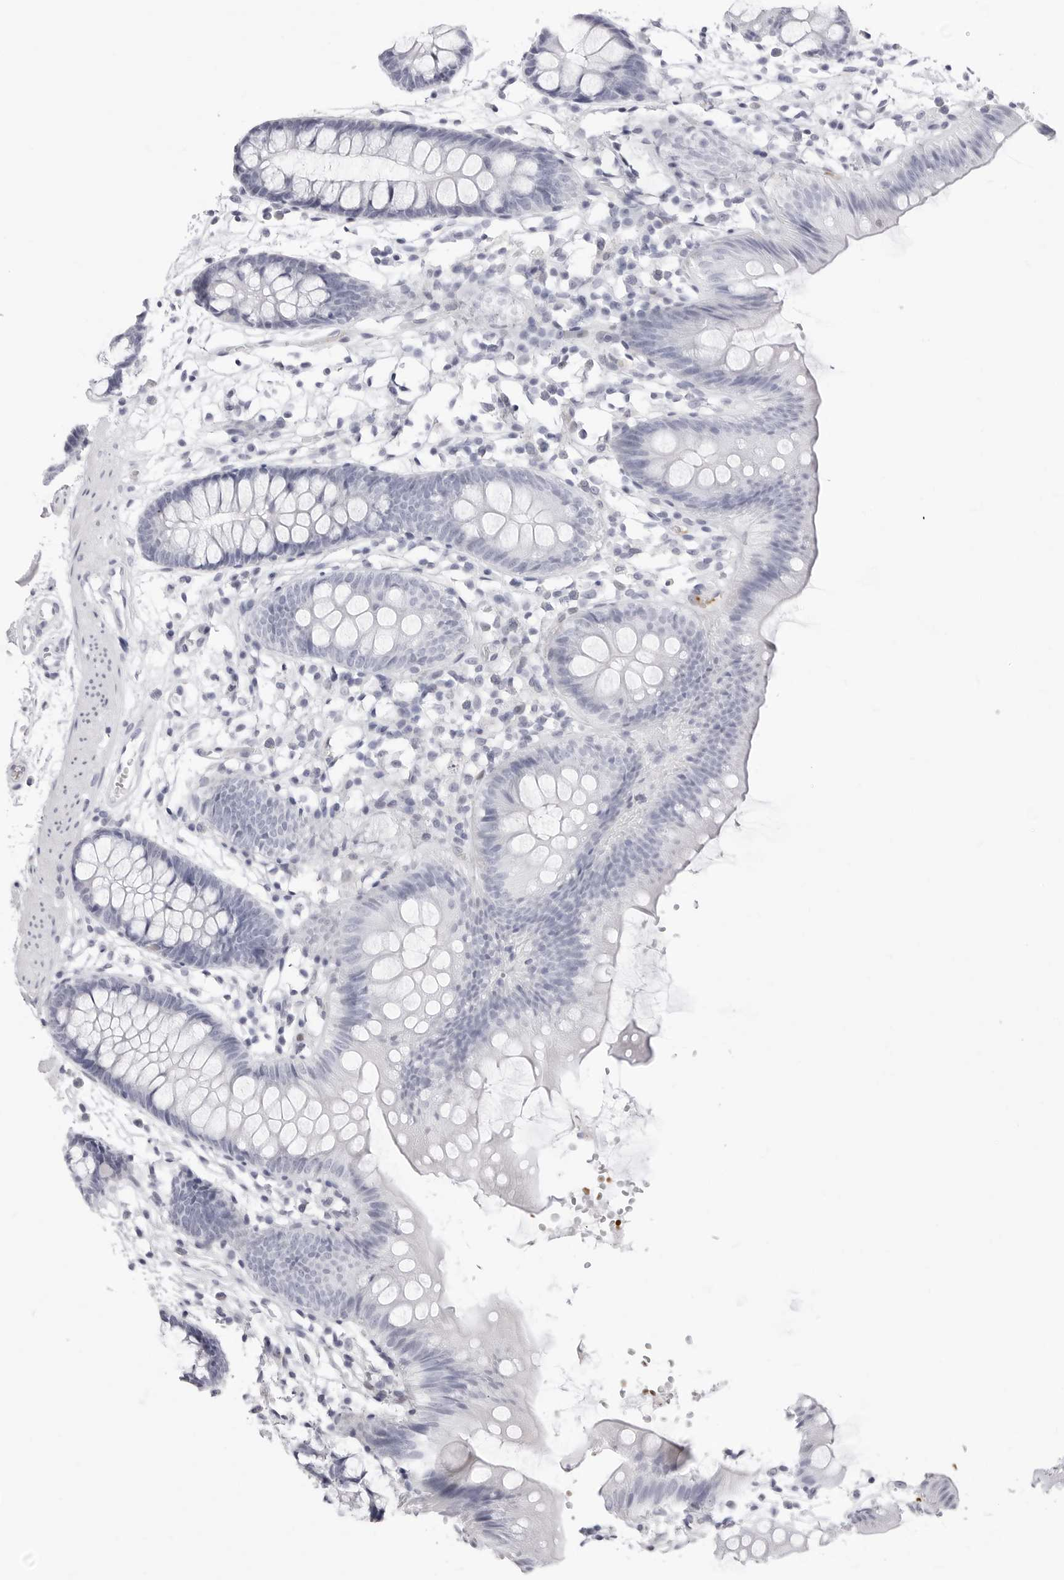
{"staining": {"intensity": "negative", "quantity": "none", "location": "none"}, "tissue": "colon", "cell_type": "Endothelial cells", "image_type": "normal", "snomed": [{"axis": "morphology", "description": "Normal tissue, NOS"}, {"axis": "topography", "description": "Colon"}], "caption": "The histopathology image reveals no significant expression in endothelial cells of colon.", "gene": "TSSK1B", "patient": {"sex": "male", "age": 56}}